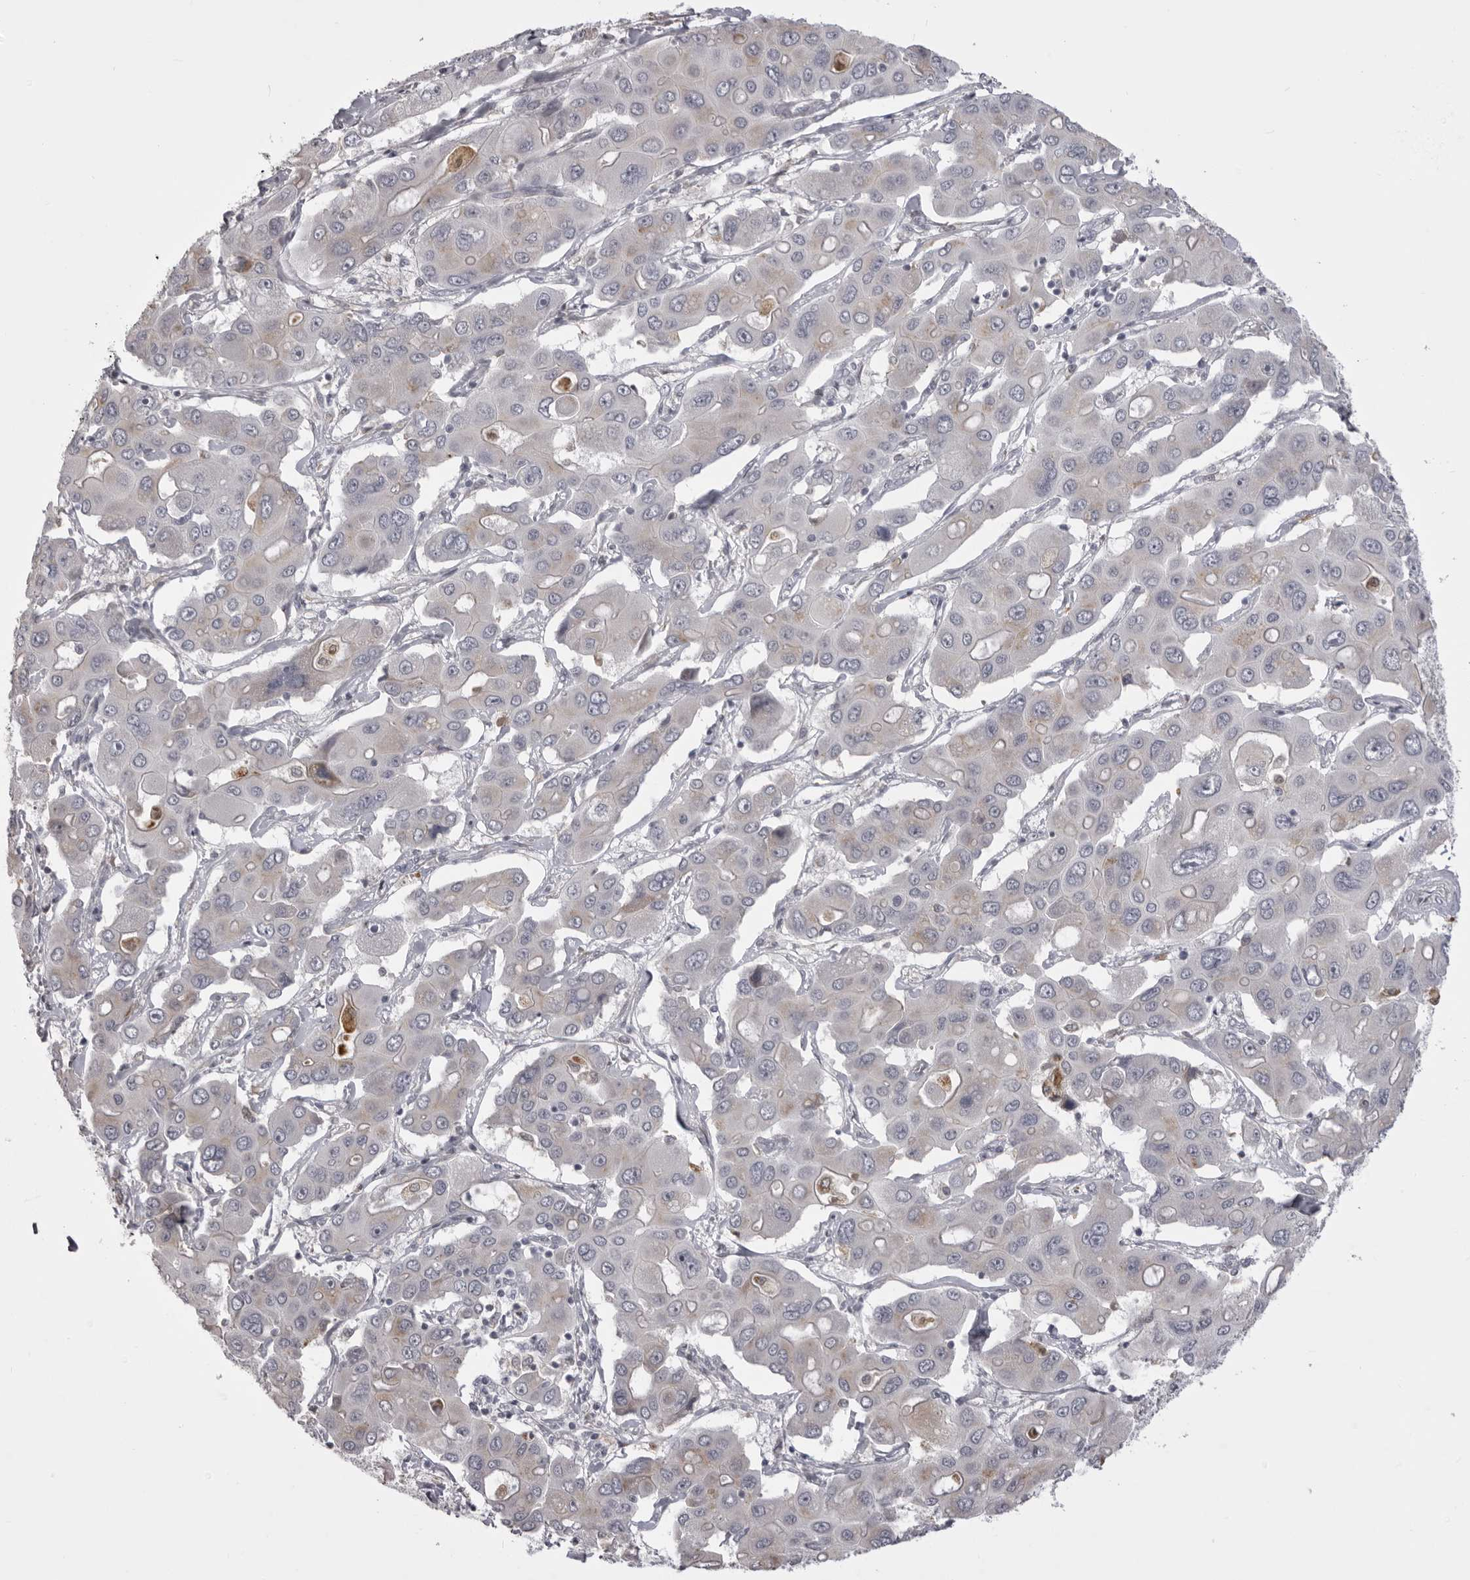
{"staining": {"intensity": "negative", "quantity": "none", "location": "none"}, "tissue": "liver cancer", "cell_type": "Tumor cells", "image_type": "cancer", "snomed": [{"axis": "morphology", "description": "Cholangiocarcinoma"}, {"axis": "topography", "description": "Liver"}], "caption": "A high-resolution histopathology image shows IHC staining of liver cancer (cholangiocarcinoma), which shows no significant expression in tumor cells.", "gene": "NCEH1", "patient": {"sex": "male", "age": 67}}